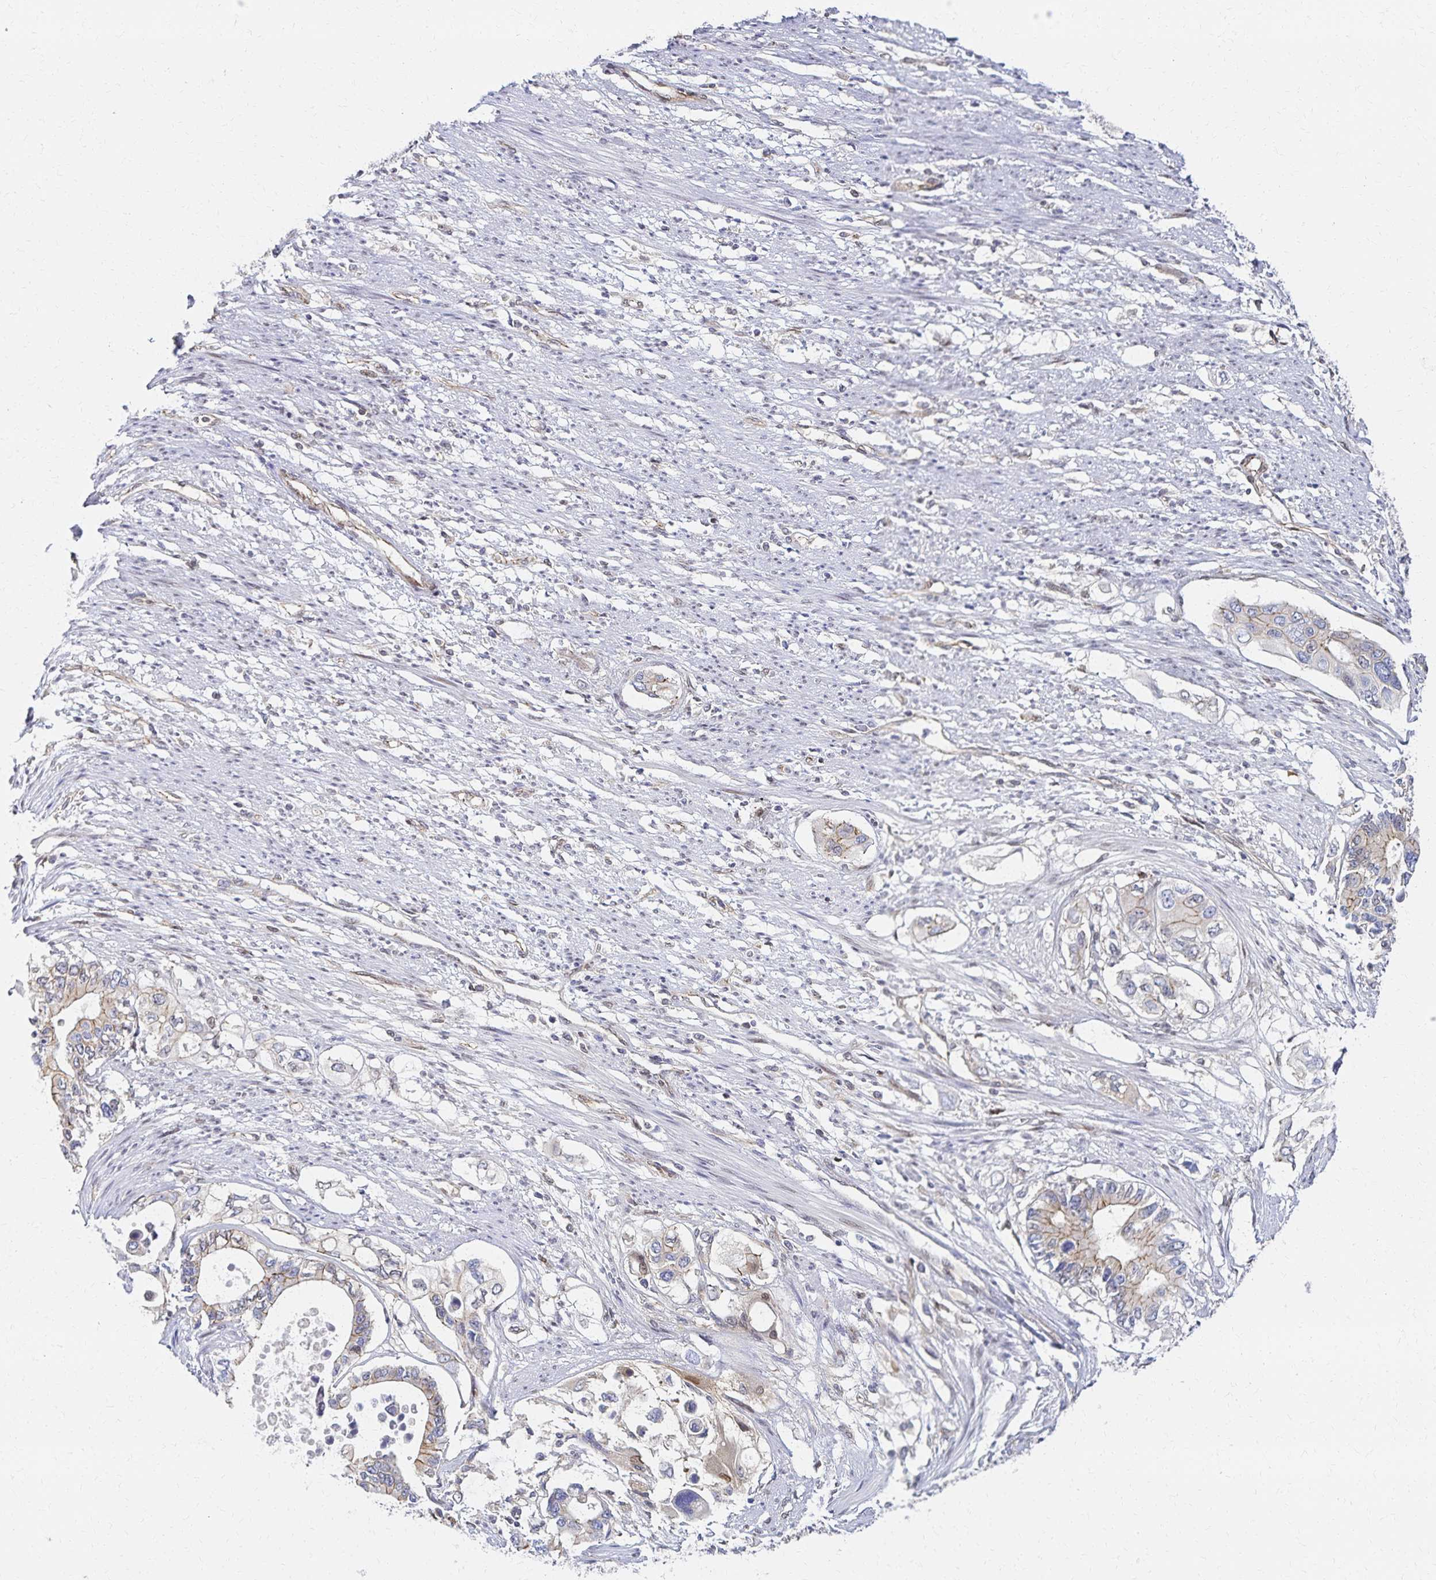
{"staining": {"intensity": "weak", "quantity": "<25%", "location": "cytoplasmic/membranous"}, "tissue": "pancreatic cancer", "cell_type": "Tumor cells", "image_type": "cancer", "snomed": [{"axis": "morphology", "description": "Adenocarcinoma, NOS"}, {"axis": "topography", "description": "Pancreas"}], "caption": "This is a micrograph of immunohistochemistry staining of adenocarcinoma (pancreatic), which shows no expression in tumor cells. (Brightfield microscopy of DAB immunohistochemistry (IHC) at high magnification).", "gene": "RAB9B", "patient": {"sex": "female", "age": 63}}